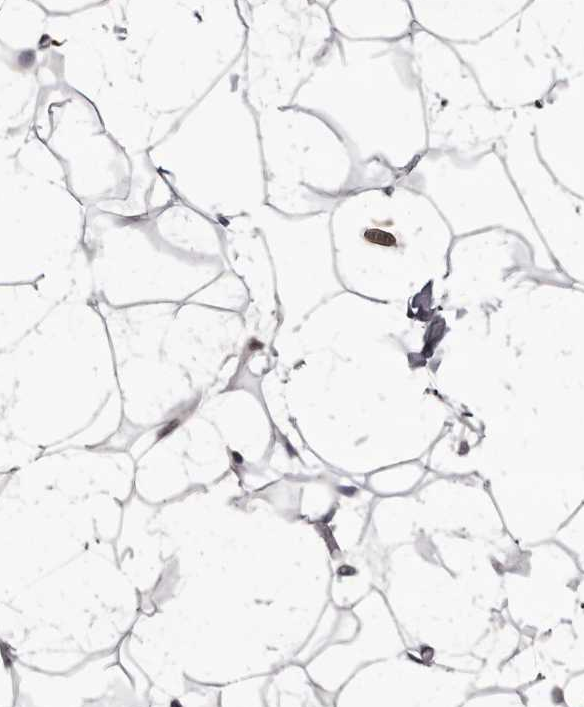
{"staining": {"intensity": "negative", "quantity": "none", "location": "none"}, "tissue": "adipose tissue", "cell_type": "Adipocytes", "image_type": "normal", "snomed": [{"axis": "morphology", "description": "Normal tissue, NOS"}, {"axis": "topography", "description": "Breast"}], "caption": "This is an immunohistochemistry (IHC) histopathology image of benign adipose tissue. There is no expression in adipocytes.", "gene": "AHR", "patient": {"sex": "female", "age": 23}}